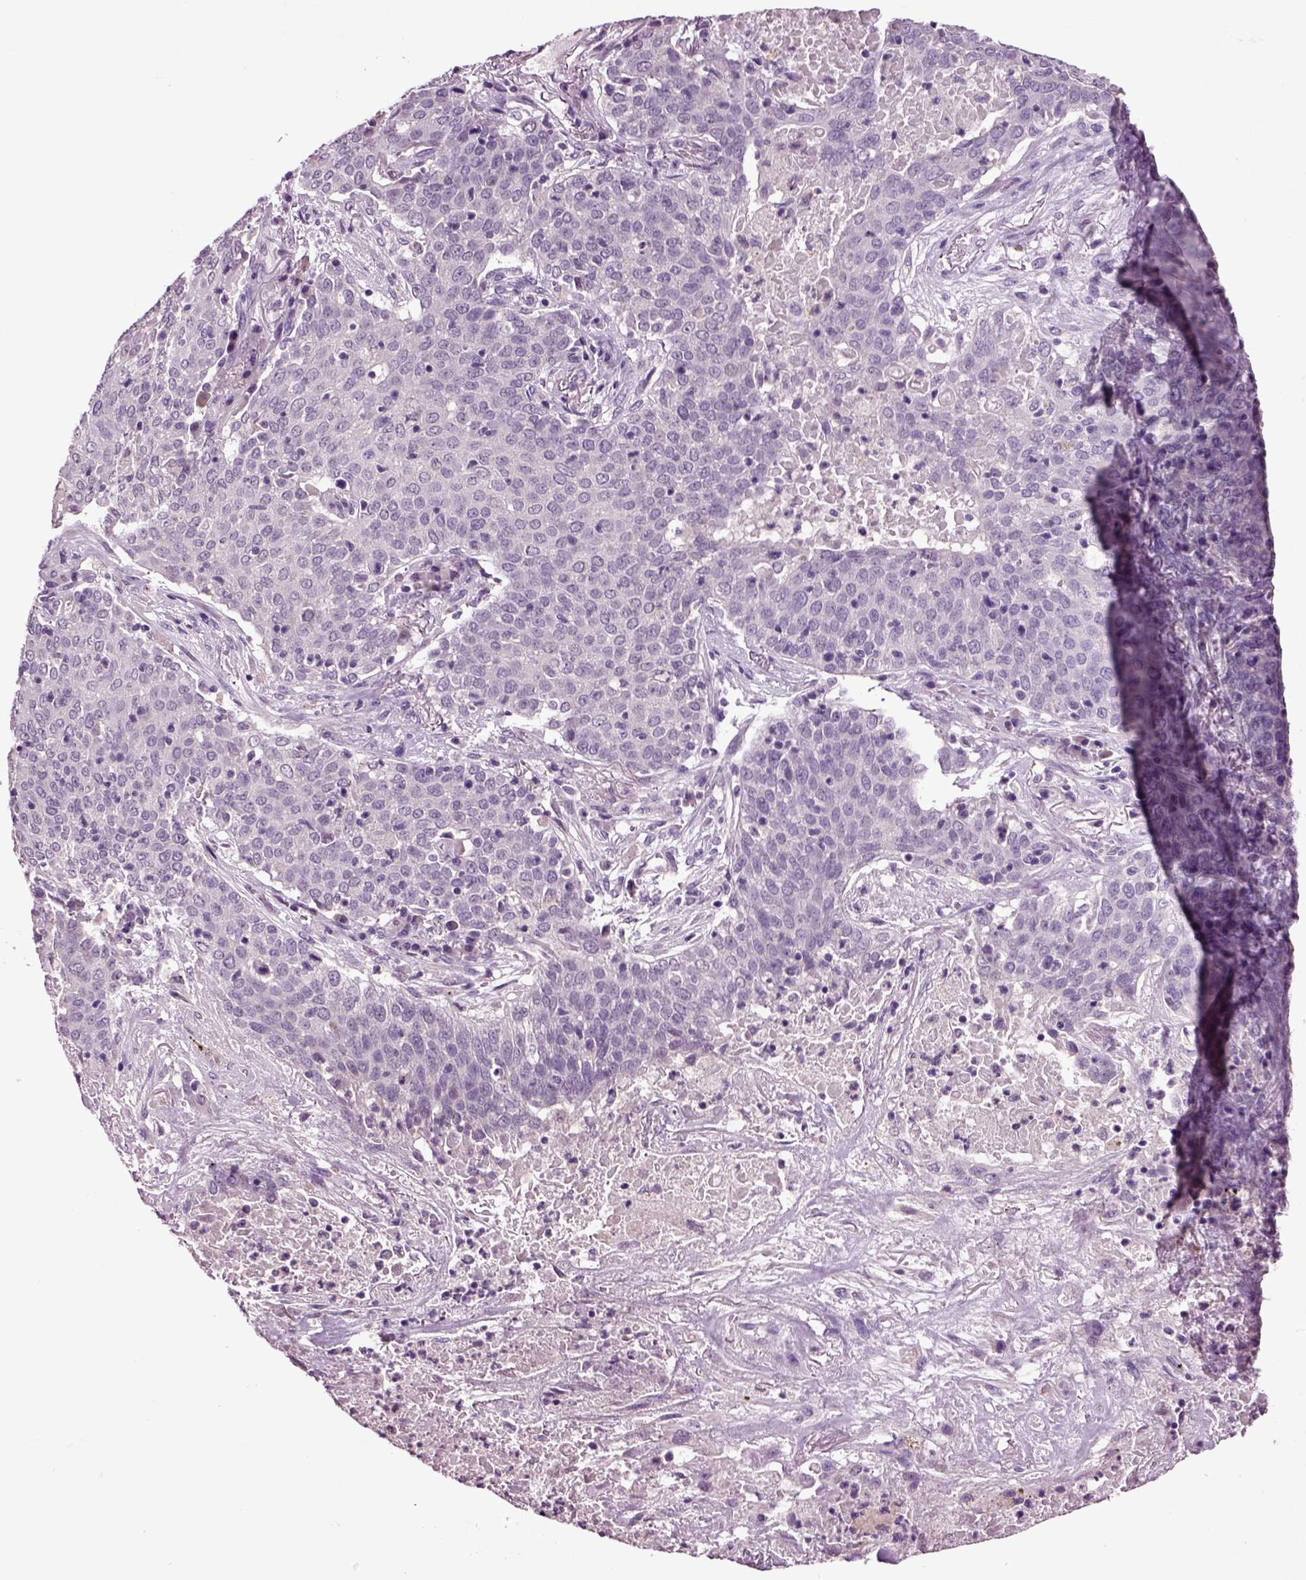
{"staining": {"intensity": "negative", "quantity": "none", "location": "none"}, "tissue": "lung cancer", "cell_type": "Tumor cells", "image_type": "cancer", "snomed": [{"axis": "morphology", "description": "Squamous cell carcinoma, NOS"}, {"axis": "topography", "description": "Lung"}], "caption": "Human lung cancer (squamous cell carcinoma) stained for a protein using immunohistochemistry shows no positivity in tumor cells.", "gene": "CRHR1", "patient": {"sex": "male", "age": 82}}